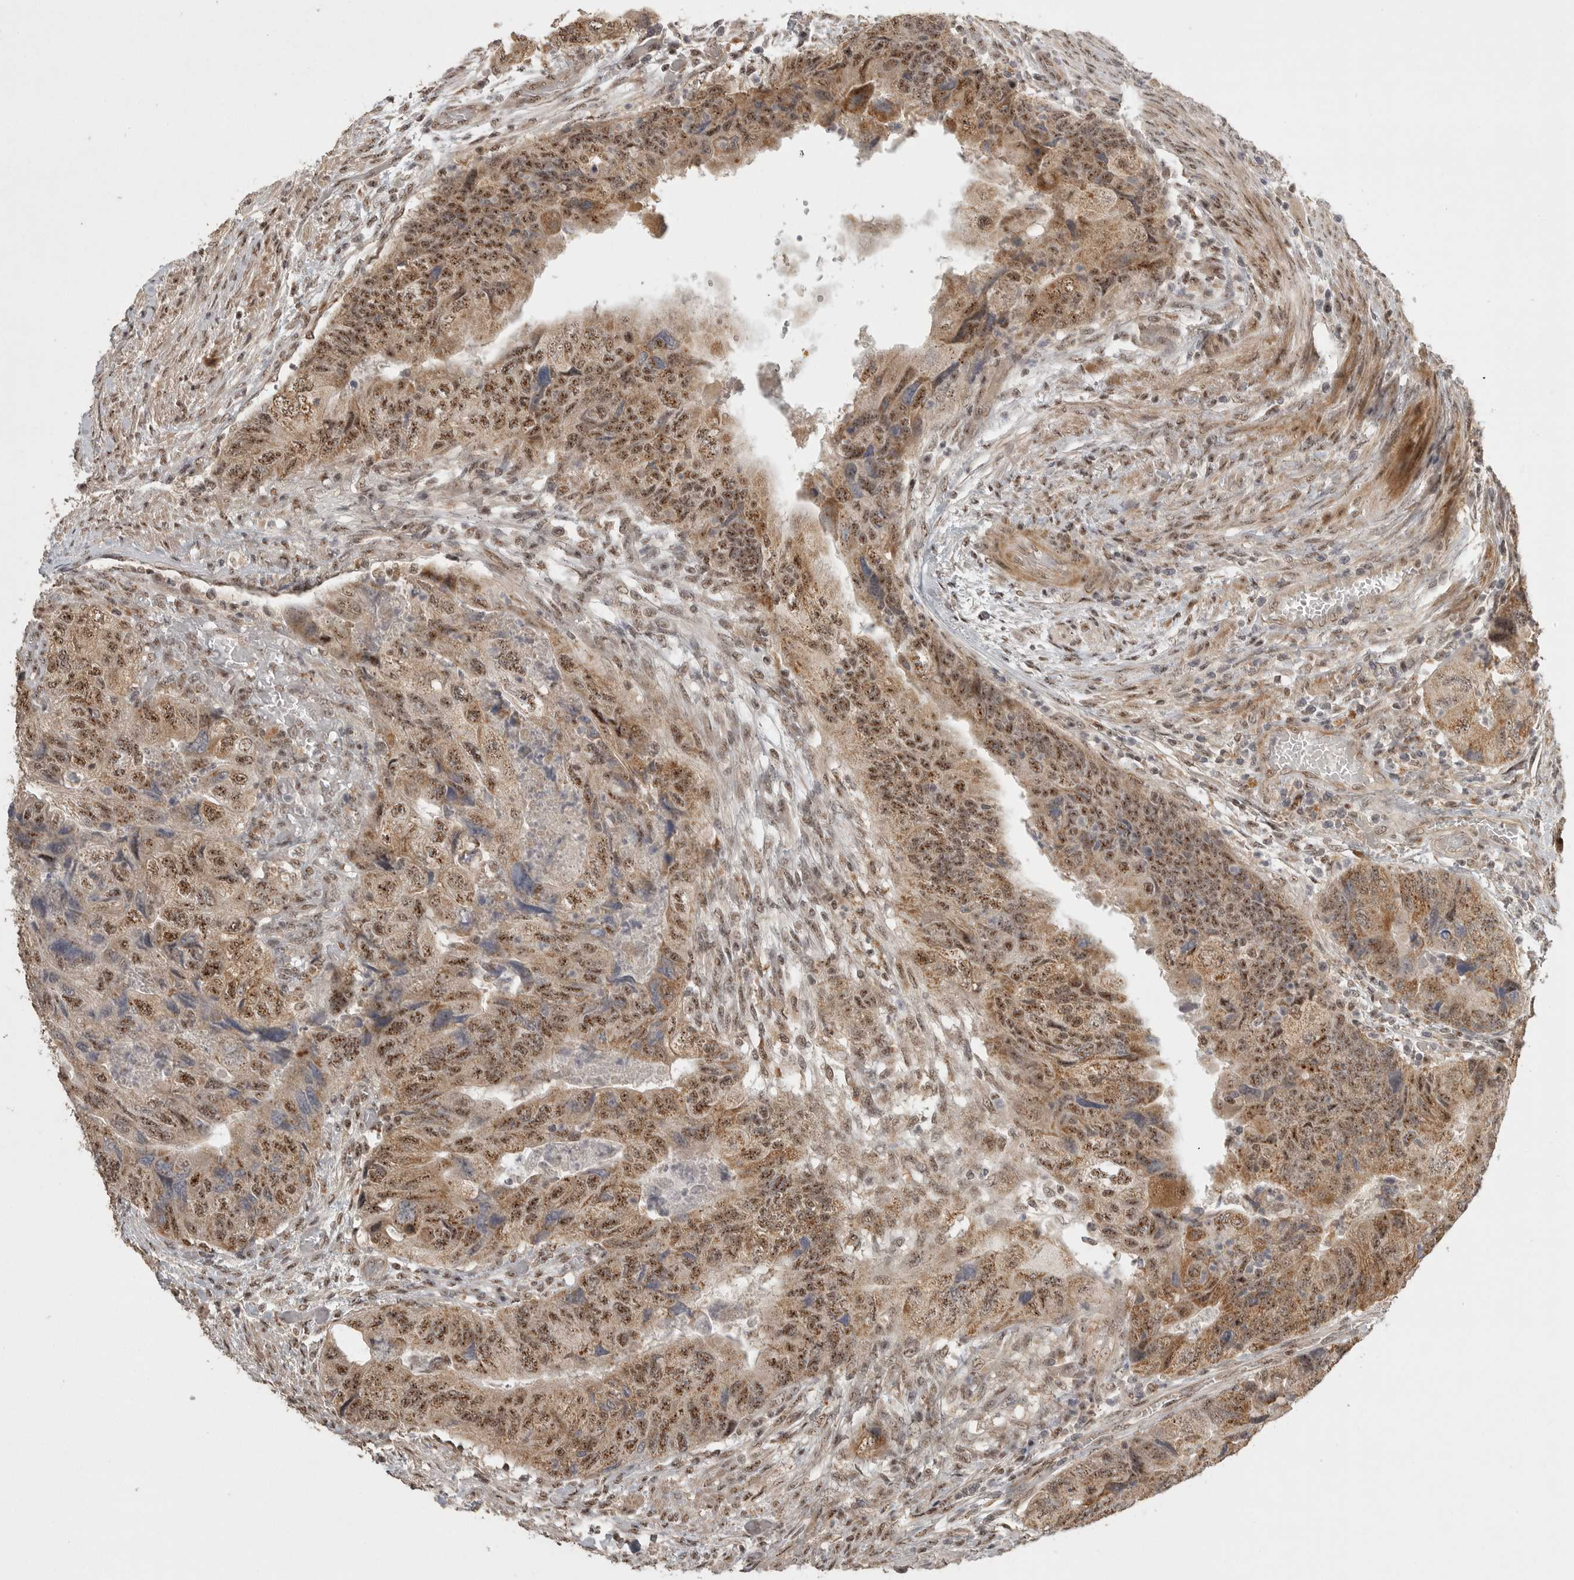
{"staining": {"intensity": "moderate", "quantity": ">75%", "location": "cytoplasmic/membranous,nuclear"}, "tissue": "colorectal cancer", "cell_type": "Tumor cells", "image_type": "cancer", "snomed": [{"axis": "morphology", "description": "Adenocarcinoma, NOS"}, {"axis": "topography", "description": "Rectum"}], "caption": "This image shows colorectal cancer stained with IHC to label a protein in brown. The cytoplasmic/membranous and nuclear of tumor cells show moderate positivity for the protein. Nuclei are counter-stained blue.", "gene": "POMP", "patient": {"sex": "male", "age": 63}}